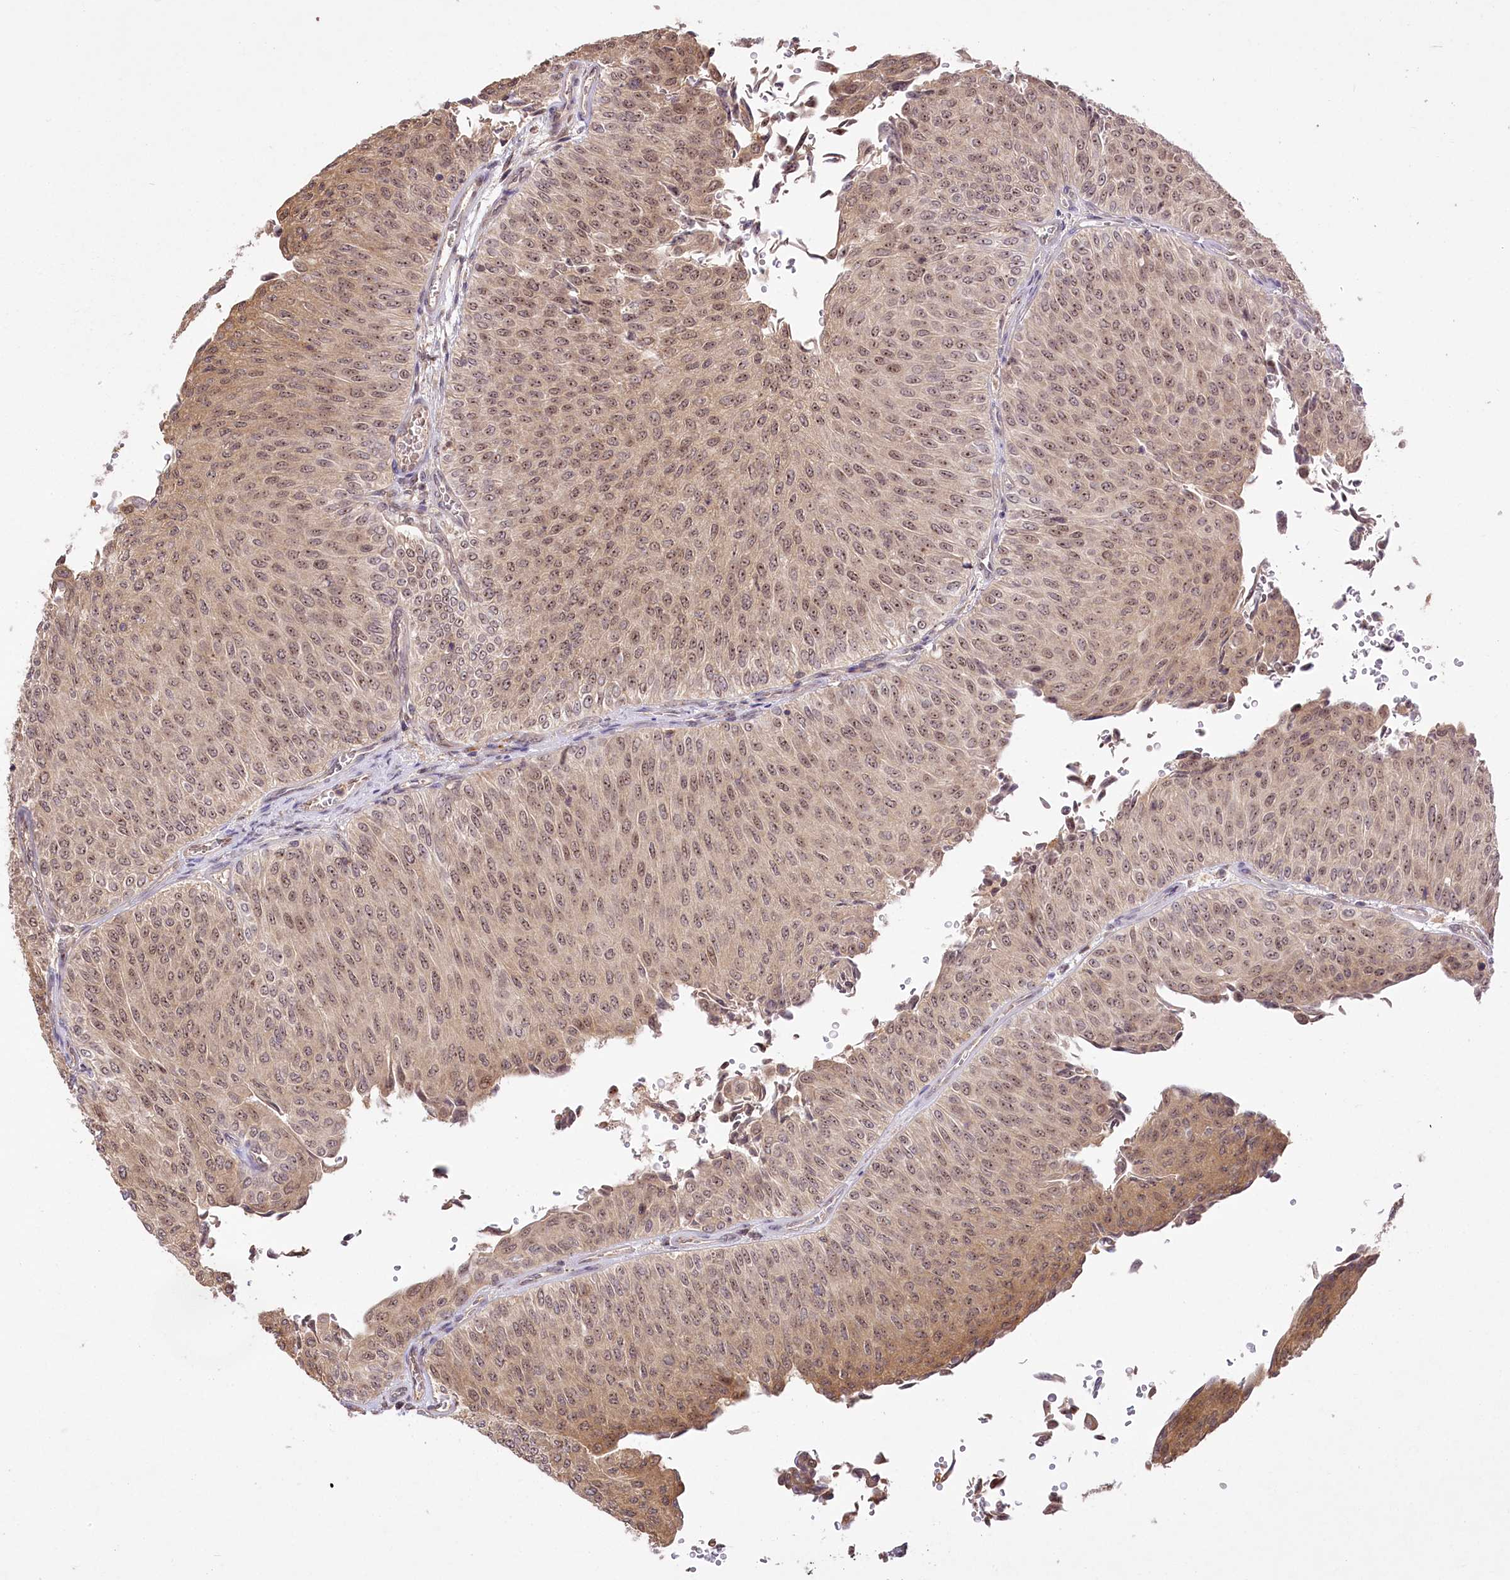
{"staining": {"intensity": "moderate", "quantity": ">75%", "location": "nuclear"}, "tissue": "urothelial cancer", "cell_type": "Tumor cells", "image_type": "cancer", "snomed": [{"axis": "morphology", "description": "Urothelial carcinoma, Low grade"}, {"axis": "topography", "description": "Urinary bladder"}], "caption": "A brown stain shows moderate nuclear positivity of a protein in human urothelial carcinoma (low-grade) tumor cells.", "gene": "SERGEF", "patient": {"sex": "male", "age": 78}}